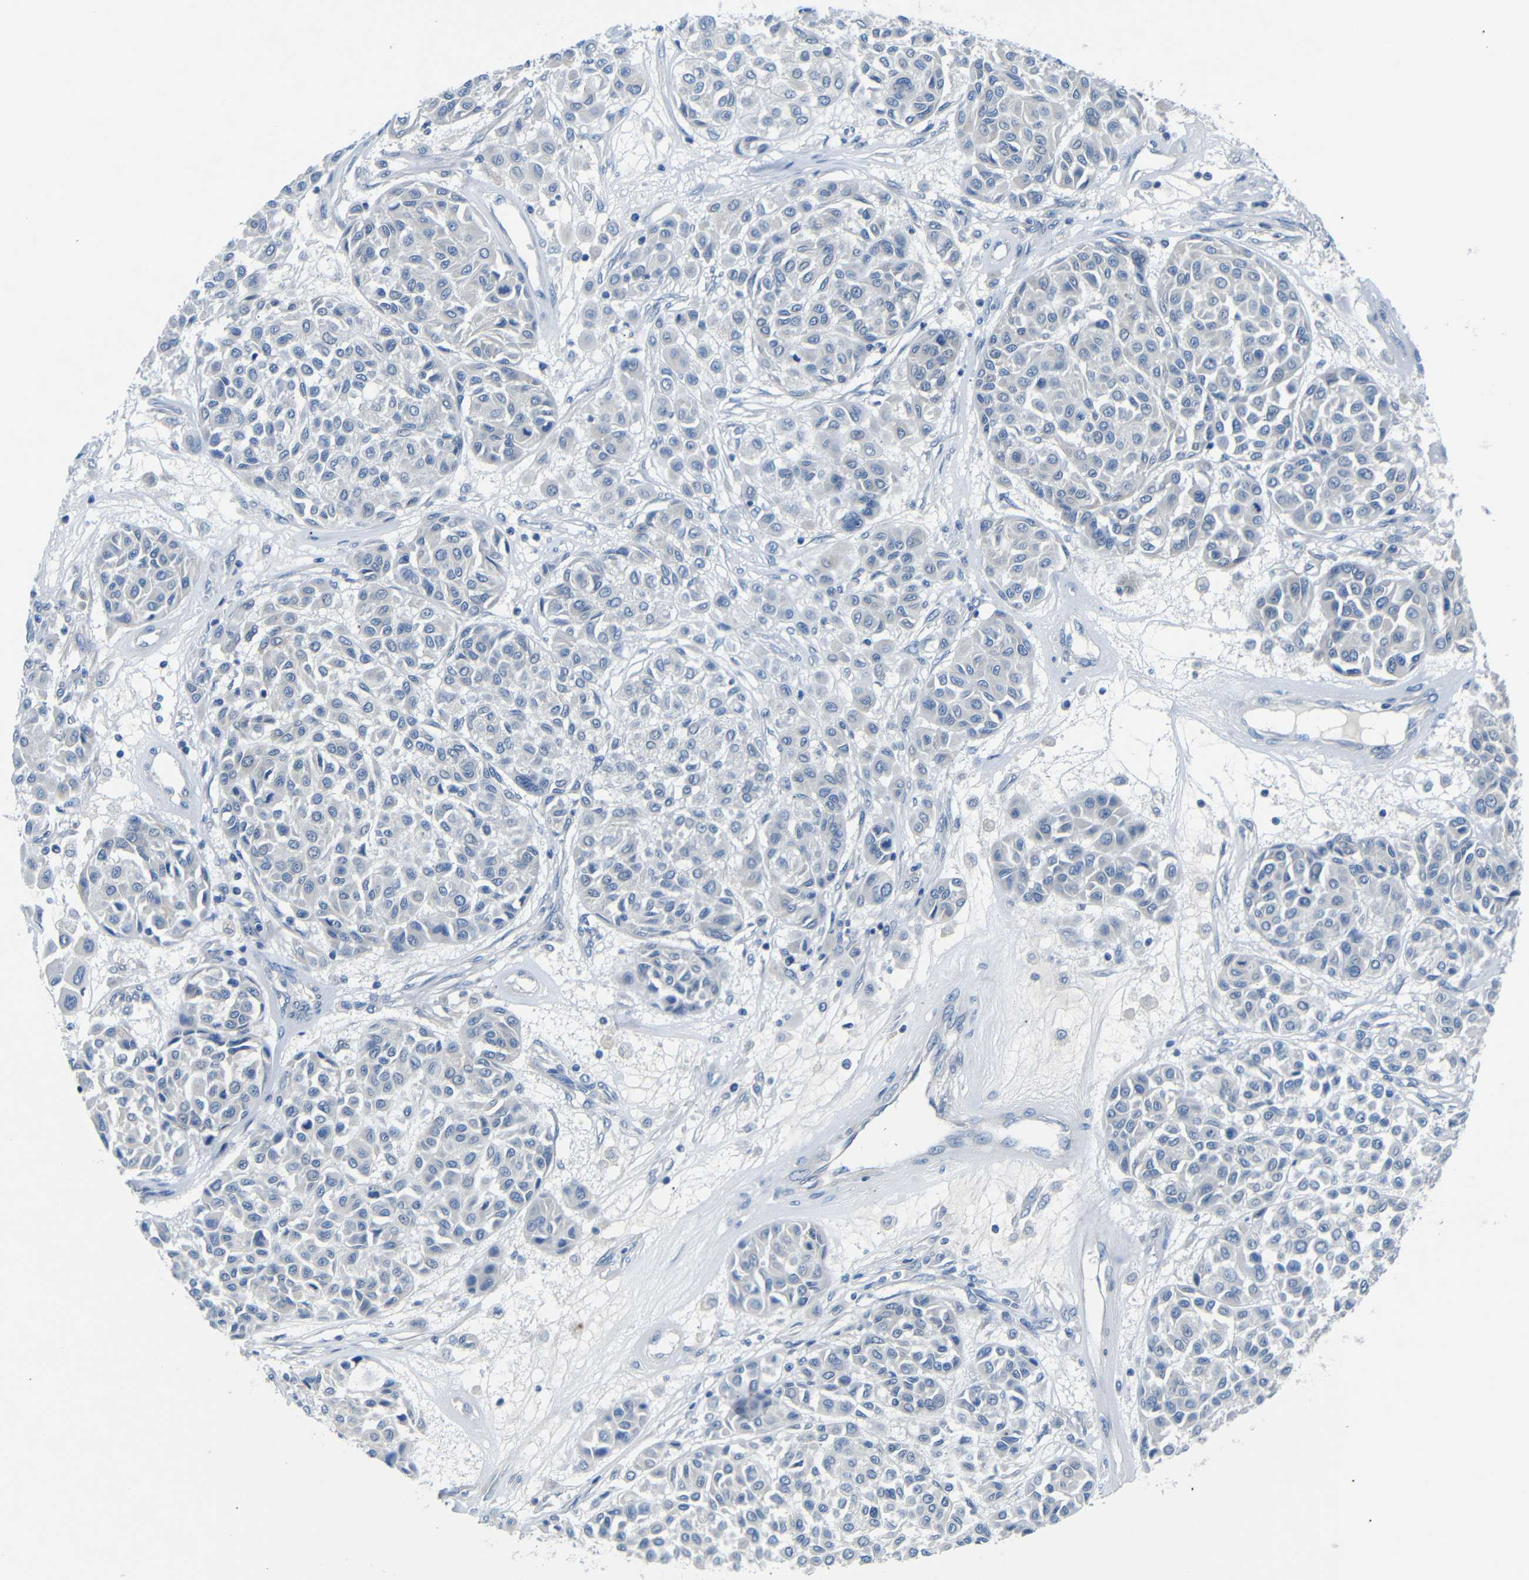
{"staining": {"intensity": "negative", "quantity": "none", "location": "none"}, "tissue": "melanoma", "cell_type": "Tumor cells", "image_type": "cancer", "snomed": [{"axis": "morphology", "description": "Malignant melanoma, Metastatic site"}, {"axis": "topography", "description": "Soft tissue"}], "caption": "This is an immunohistochemistry micrograph of human melanoma. There is no staining in tumor cells.", "gene": "DCP1A", "patient": {"sex": "male", "age": 41}}